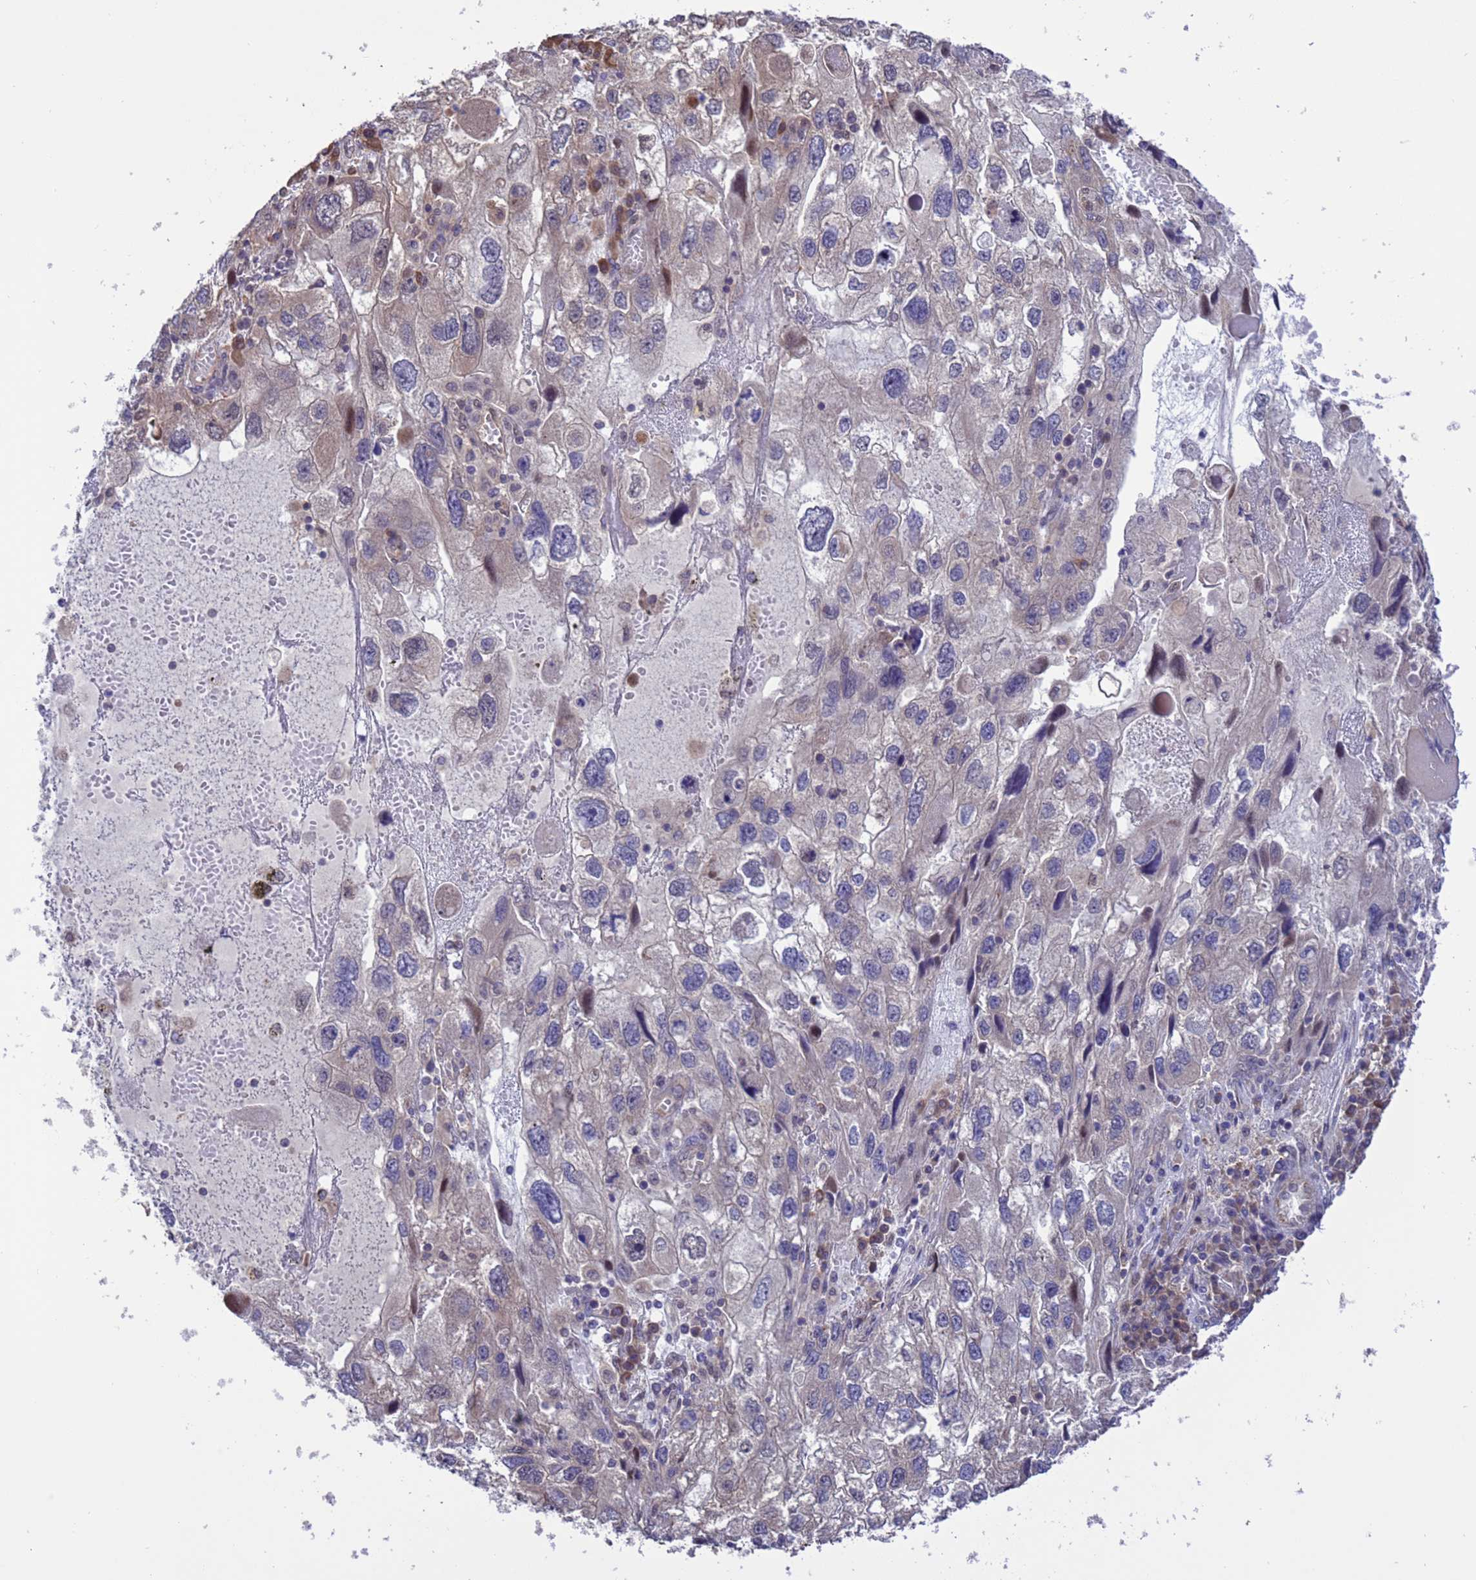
{"staining": {"intensity": "weak", "quantity": "<25%", "location": "cytoplasmic/membranous"}, "tissue": "endometrial cancer", "cell_type": "Tumor cells", "image_type": "cancer", "snomed": [{"axis": "morphology", "description": "Adenocarcinoma, NOS"}, {"axis": "topography", "description": "Endometrium"}], "caption": "Immunohistochemical staining of endometrial cancer reveals no significant expression in tumor cells.", "gene": "ZFP69B", "patient": {"sex": "female", "age": 49}}